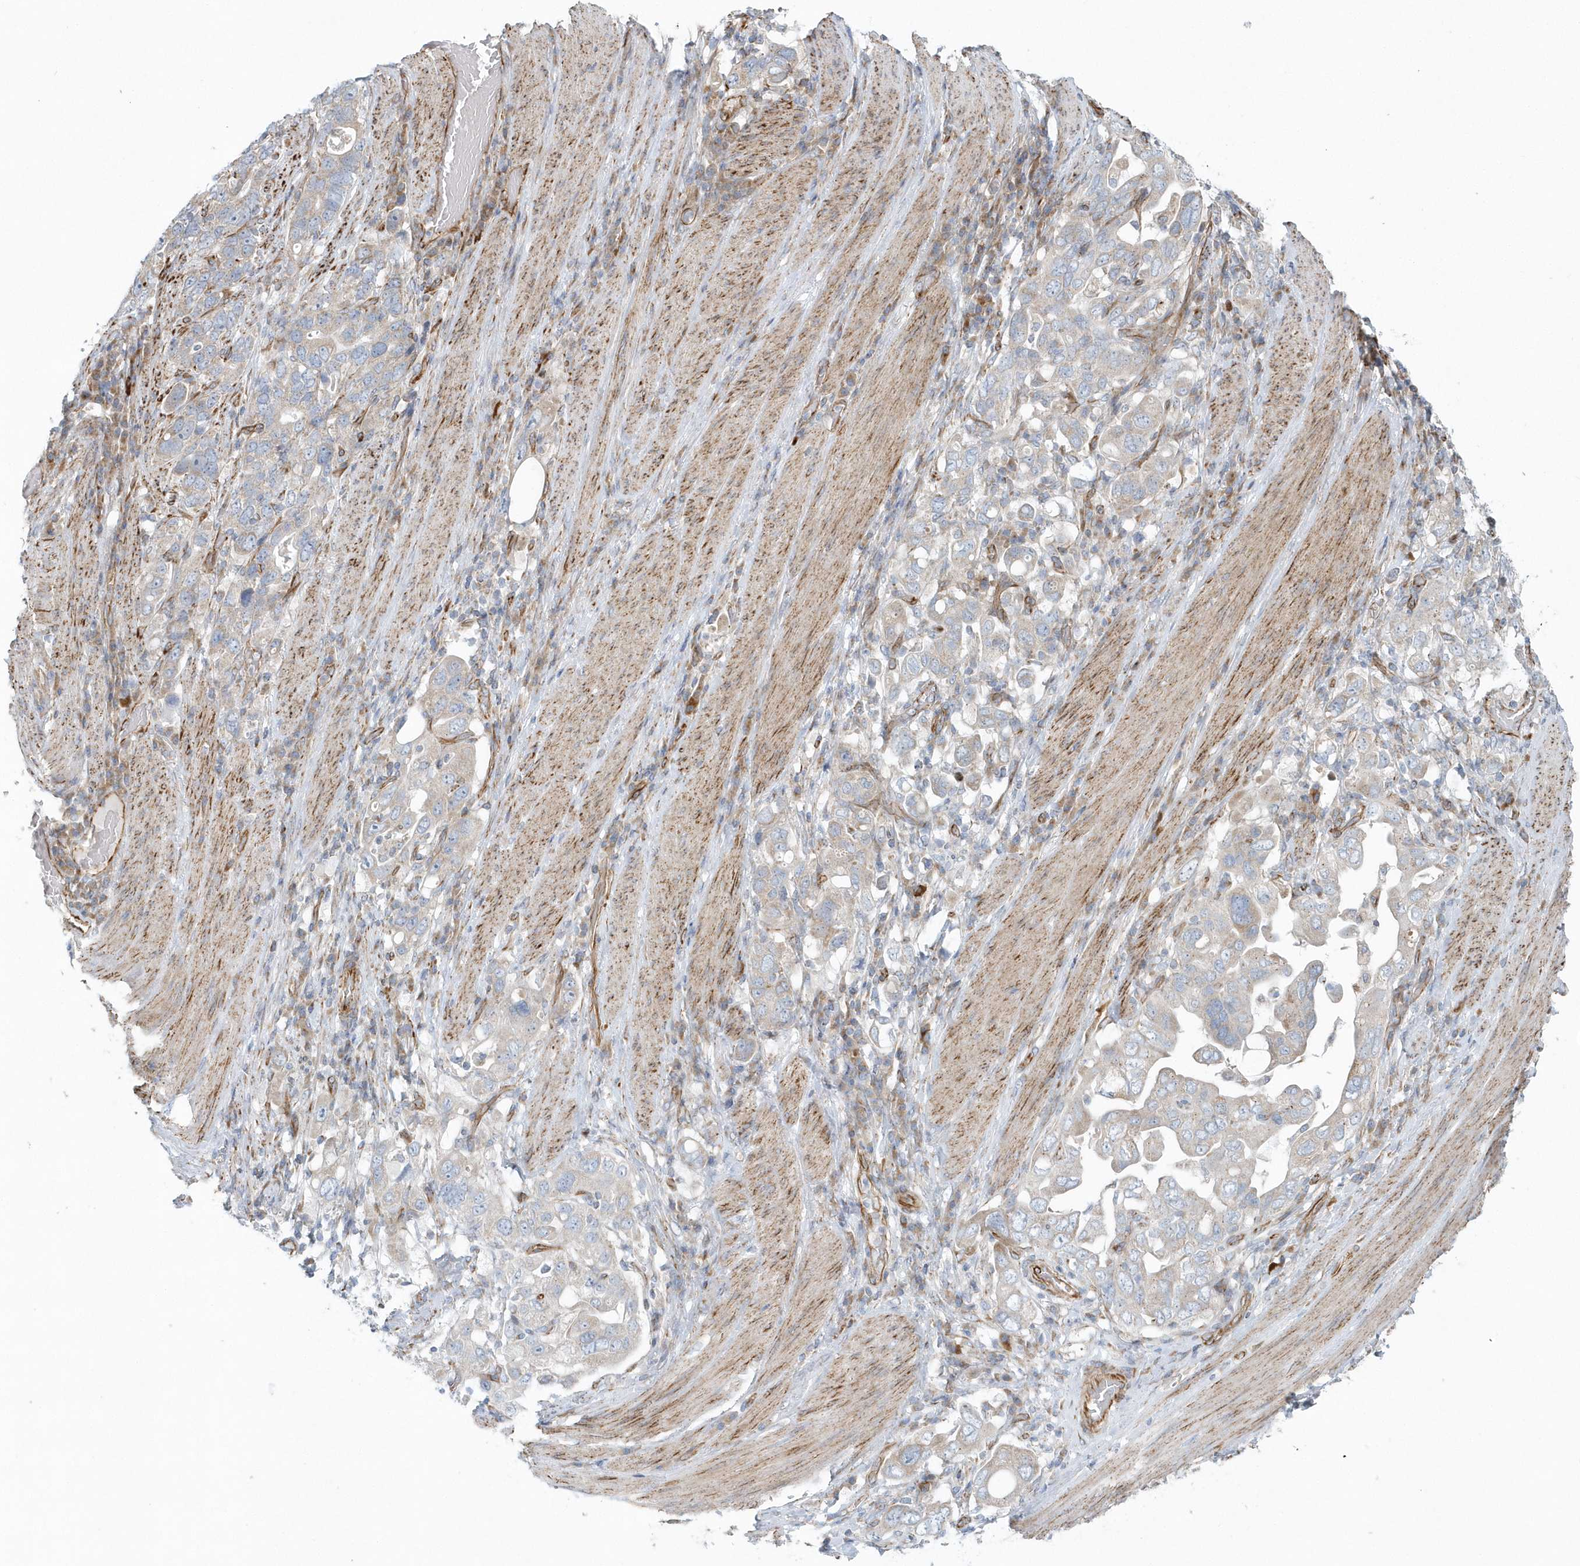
{"staining": {"intensity": "weak", "quantity": "<25%", "location": "cytoplasmic/membranous"}, "tissue": "stomach cancer", "cell_type": "Tumor cells", "image_type": "cancer", "snomed": [{"axis": "morphology", "description": "Adenocarcinoma, NOS"}, {"axis": "topography", "description": "Stomach, upper"}], "caption": "High power microscopy image of an immunohistochemistry histopathology image of stomach cancer, revealing no significant expression in tumor cells.", "gene": "GPR152", "patient": {"sex": "male", "age": 62}}